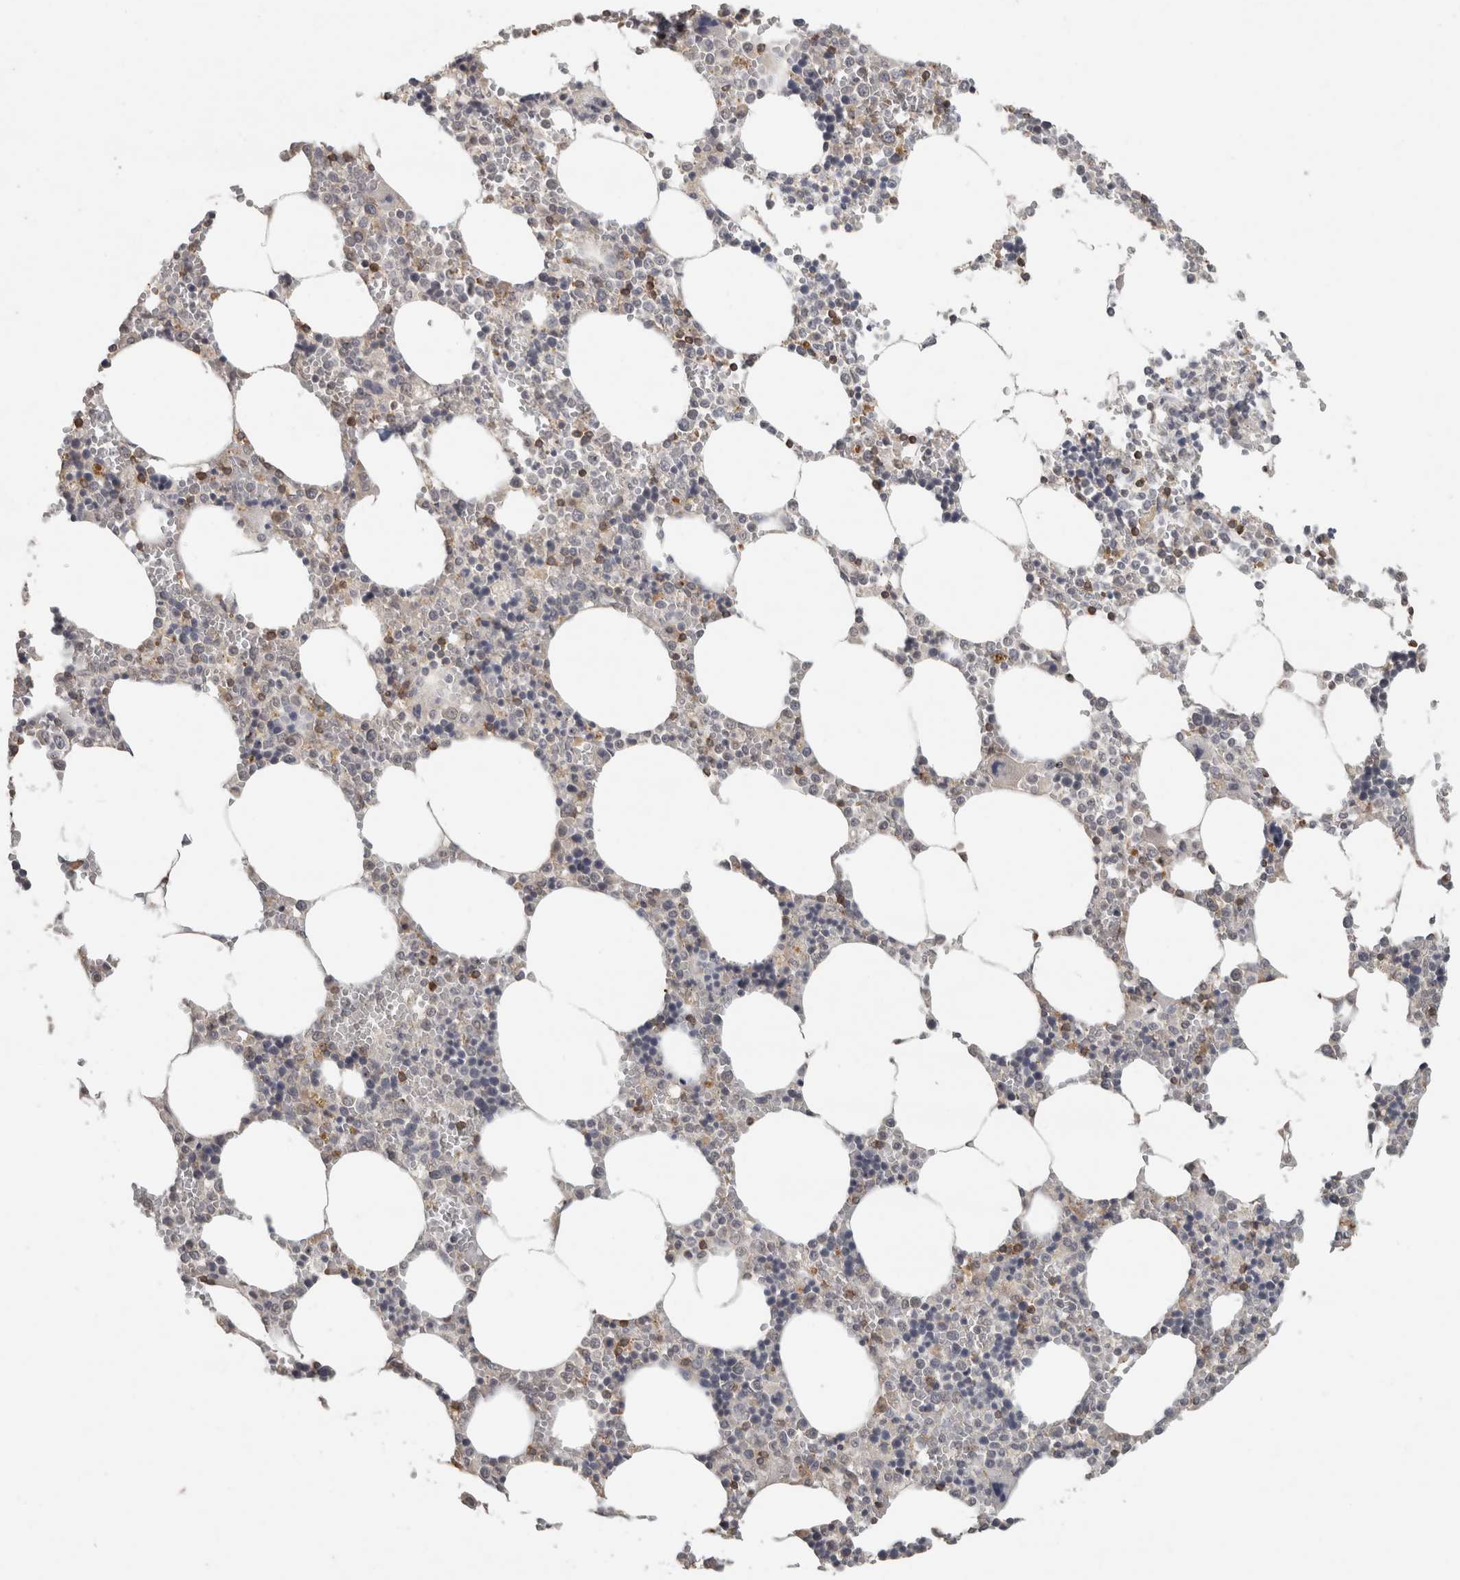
{"staining": {"intensity": "moderate", "quantity": "<25%", "location": "cytoplasmic/membranous"}, "tissue": "bone marrow", "cell_type": "Hematopoietic cells", "image_type": "normal", "snomed": [{"axis": "morphology", "description": "Normal tissue, NOS"}, {"axis": "topography", "description": "Bone marrow"}], "caption": "Bone marrow stained with DAB (3,3'-diaminobenzidine) immunohistochemistry (IHC) demonstrates low levels of moderate cytoplasmic/membranous expression in approximately <25% of hematopoietic cells.", "gene": "TRAT1", "patient": {"sex": "male", "age": 70}}